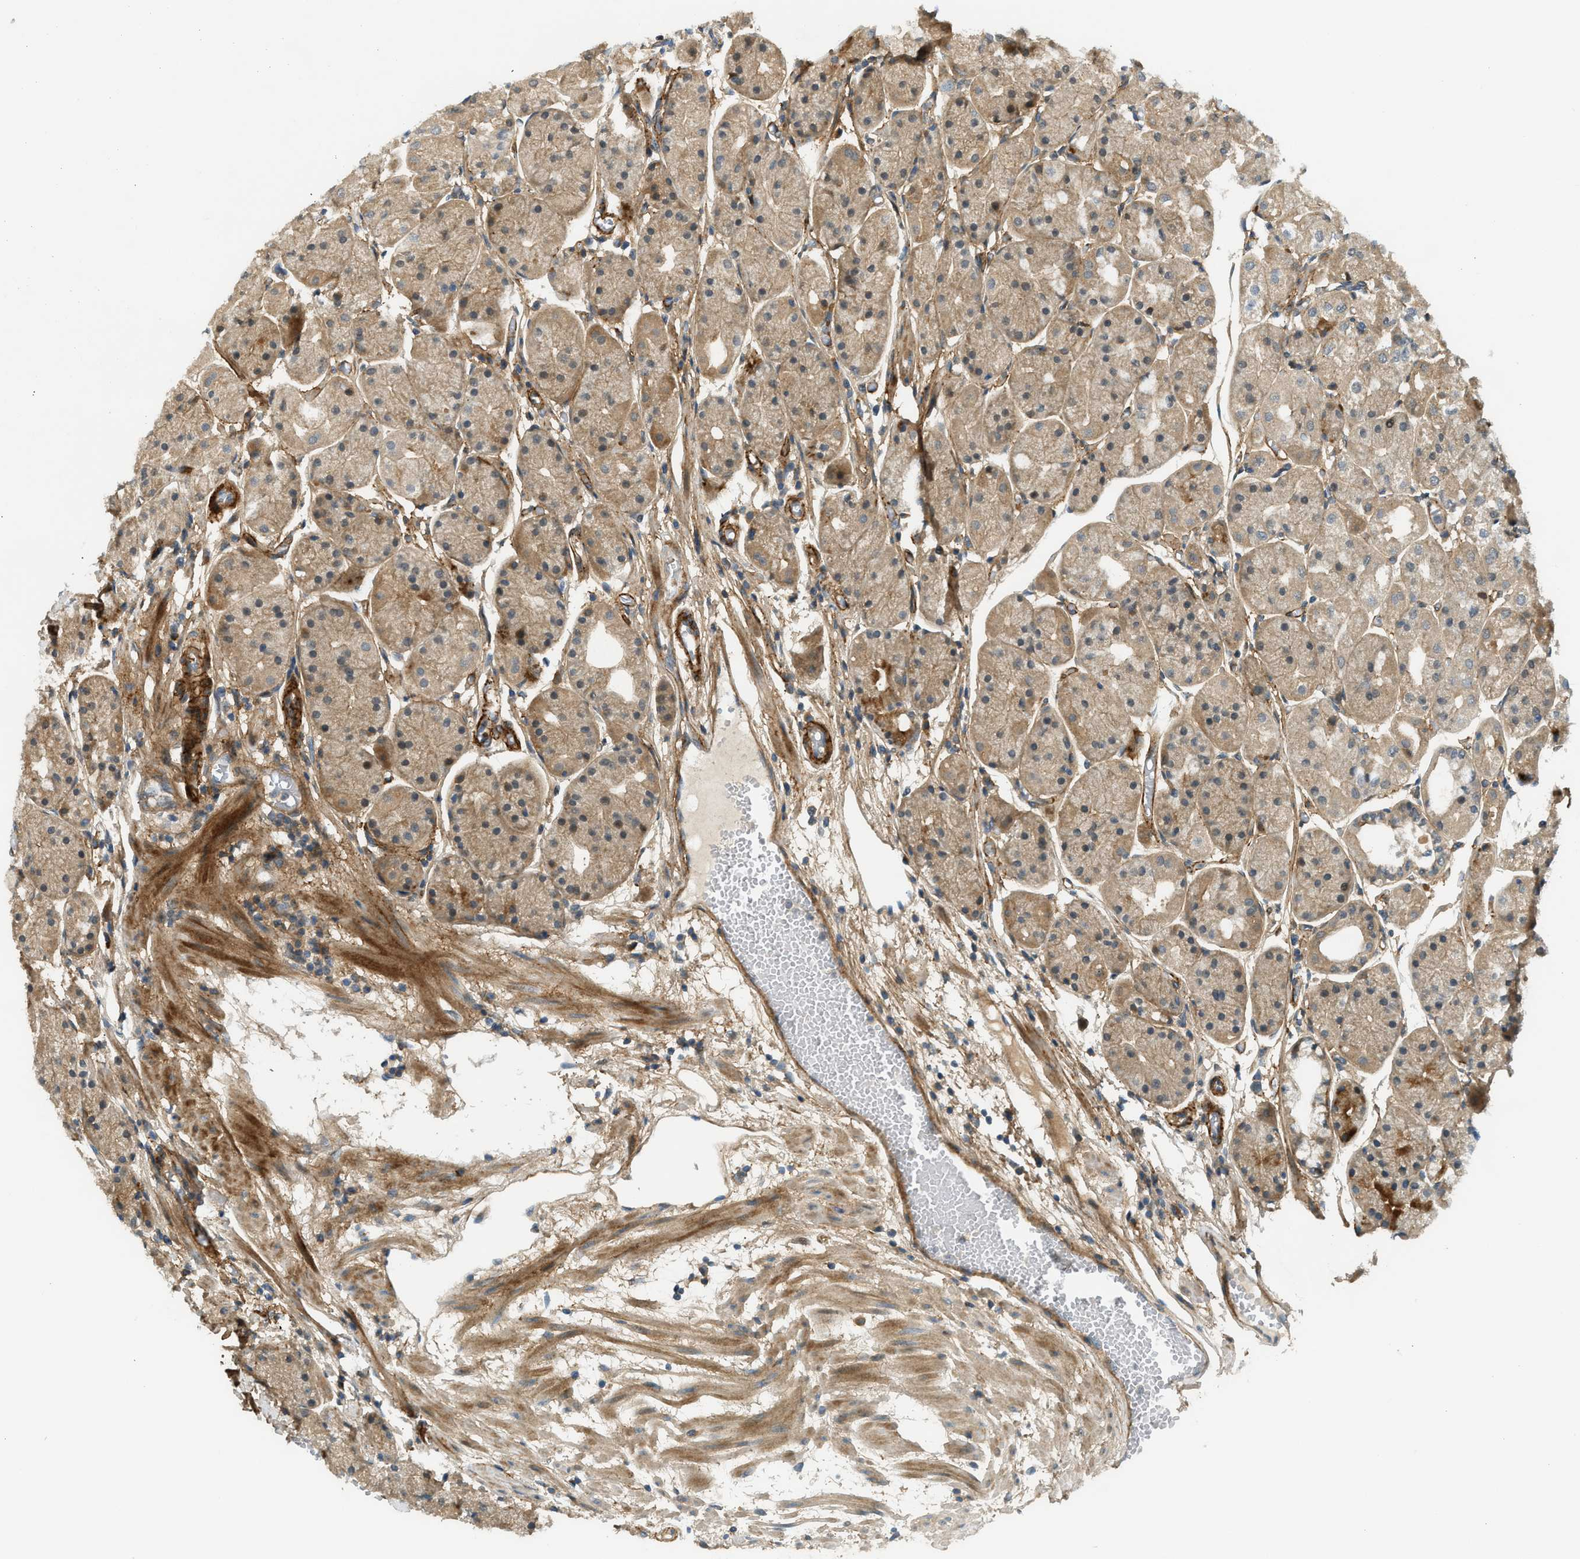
{"staining": {"intensity": "moderate", "quantity": ">75%", "location": "cytoplasmic/membranous"}, "tissue": "stomach", "cell_type": "Glandular cells", "image_type": "normal", "snomed": [{"axis": "morphology", "description": "Normal tissue, NOS"}, {"axis": "topography", "description": "Stomach, upper"}], "caption": "Protein expression analysis of normal stomach exhibits moderate cytoplasmic/membranous expression in about >75% of glandular cells. Nuclei are stained in blue.", "gene": "EDNRA", "patient": {"sex": "male", "age": 72}}